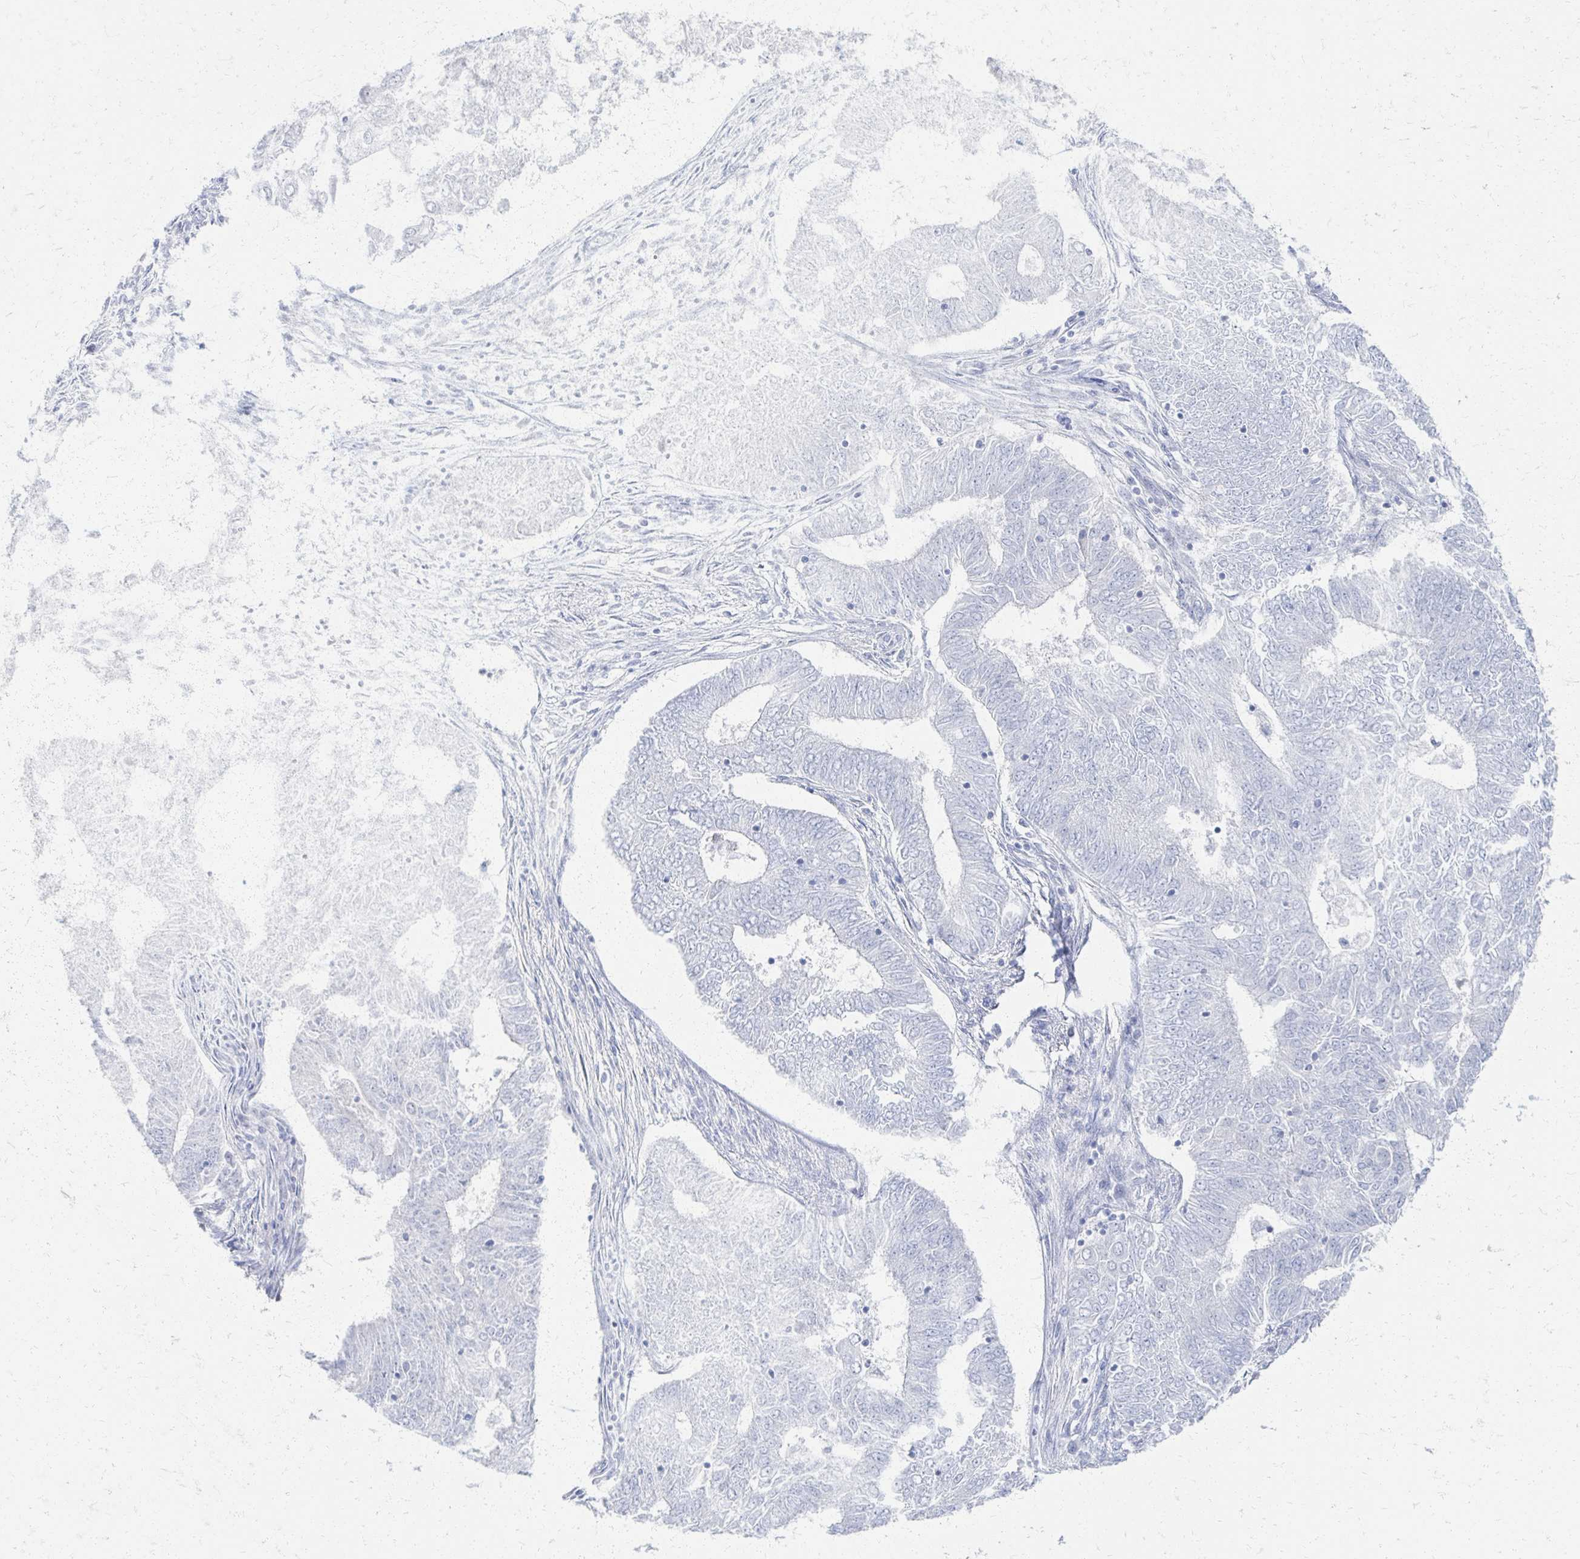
{"staining": {"intensity": "negative", "quantity": "none", "location": "none"}, "tissue": "endometrial cancer", "cell_type": "Tumor cells", "image_type": "cancer", "snomed": [{"axis": "morphology", "description": "Adenocarcinoma, NOS"}, {"axis": "topography", "description": "Endometrium"}], "caption": "Micrograph shows no significant protein positivity in tumor cells of endometrial cancer (adenocarcinoma).", "gene": "PRR20A", "patient": {"sex": "female", "age": 62}}